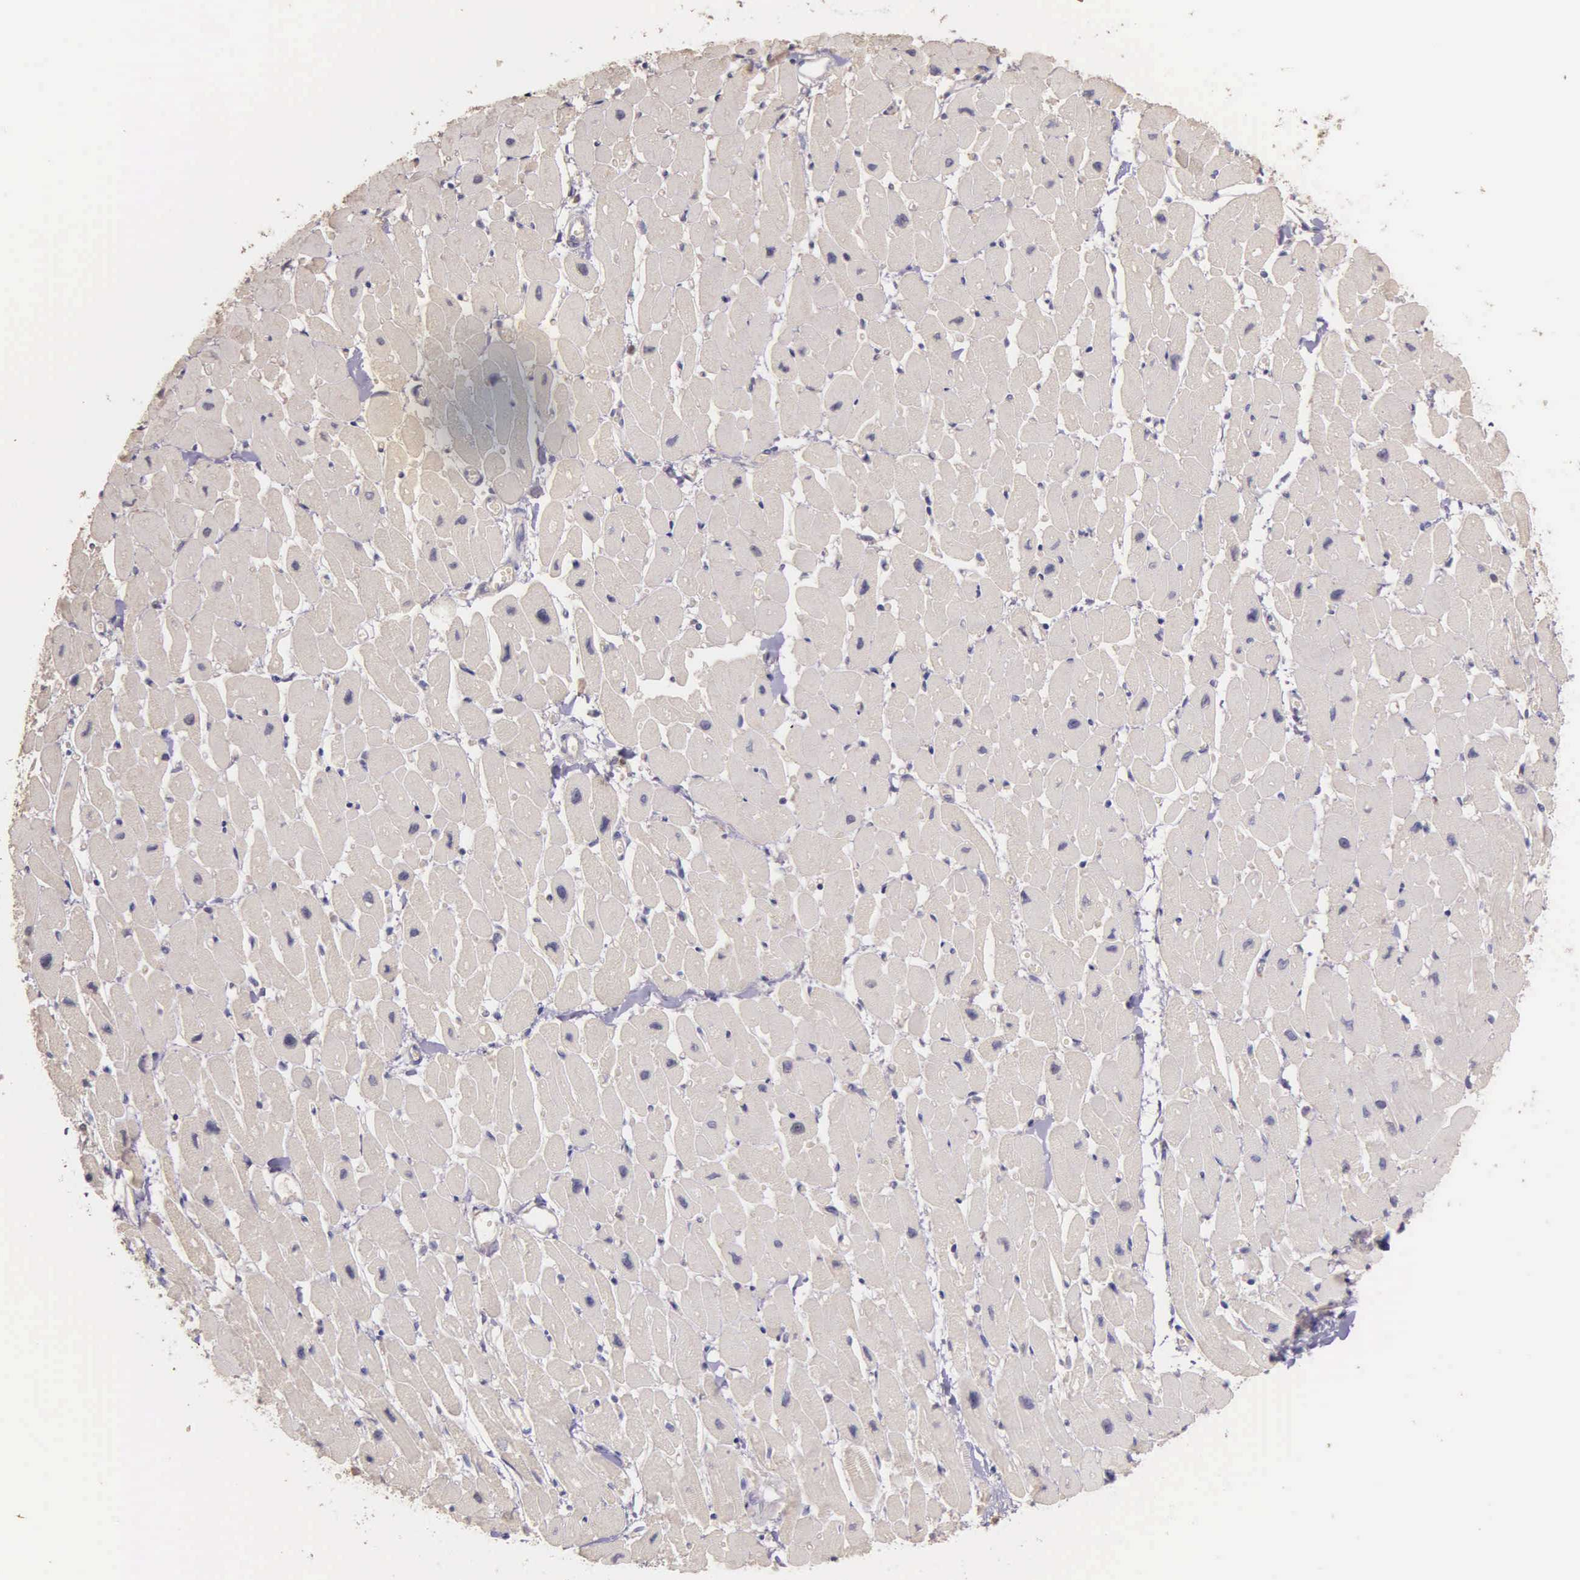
{"staining": {"intensity": "negative", "quantity": "none", "location": "none"}, "tissue": "heart muscle", "cell_type": "Cardiomyocytes", "image_type": "normal", "snomed": [{"axis": "morphology", "description": "Normal tissue, NOS"}, {"axis": "topography", "description": "Heart"}], "caption": "IHC photomicrograph of unremarkable human heart muscle stained for a protein (brown), which reveals no expression in cardiomyocytes.", "gene": "MCM5", "patient": {"sex": "female", "age": 54}}